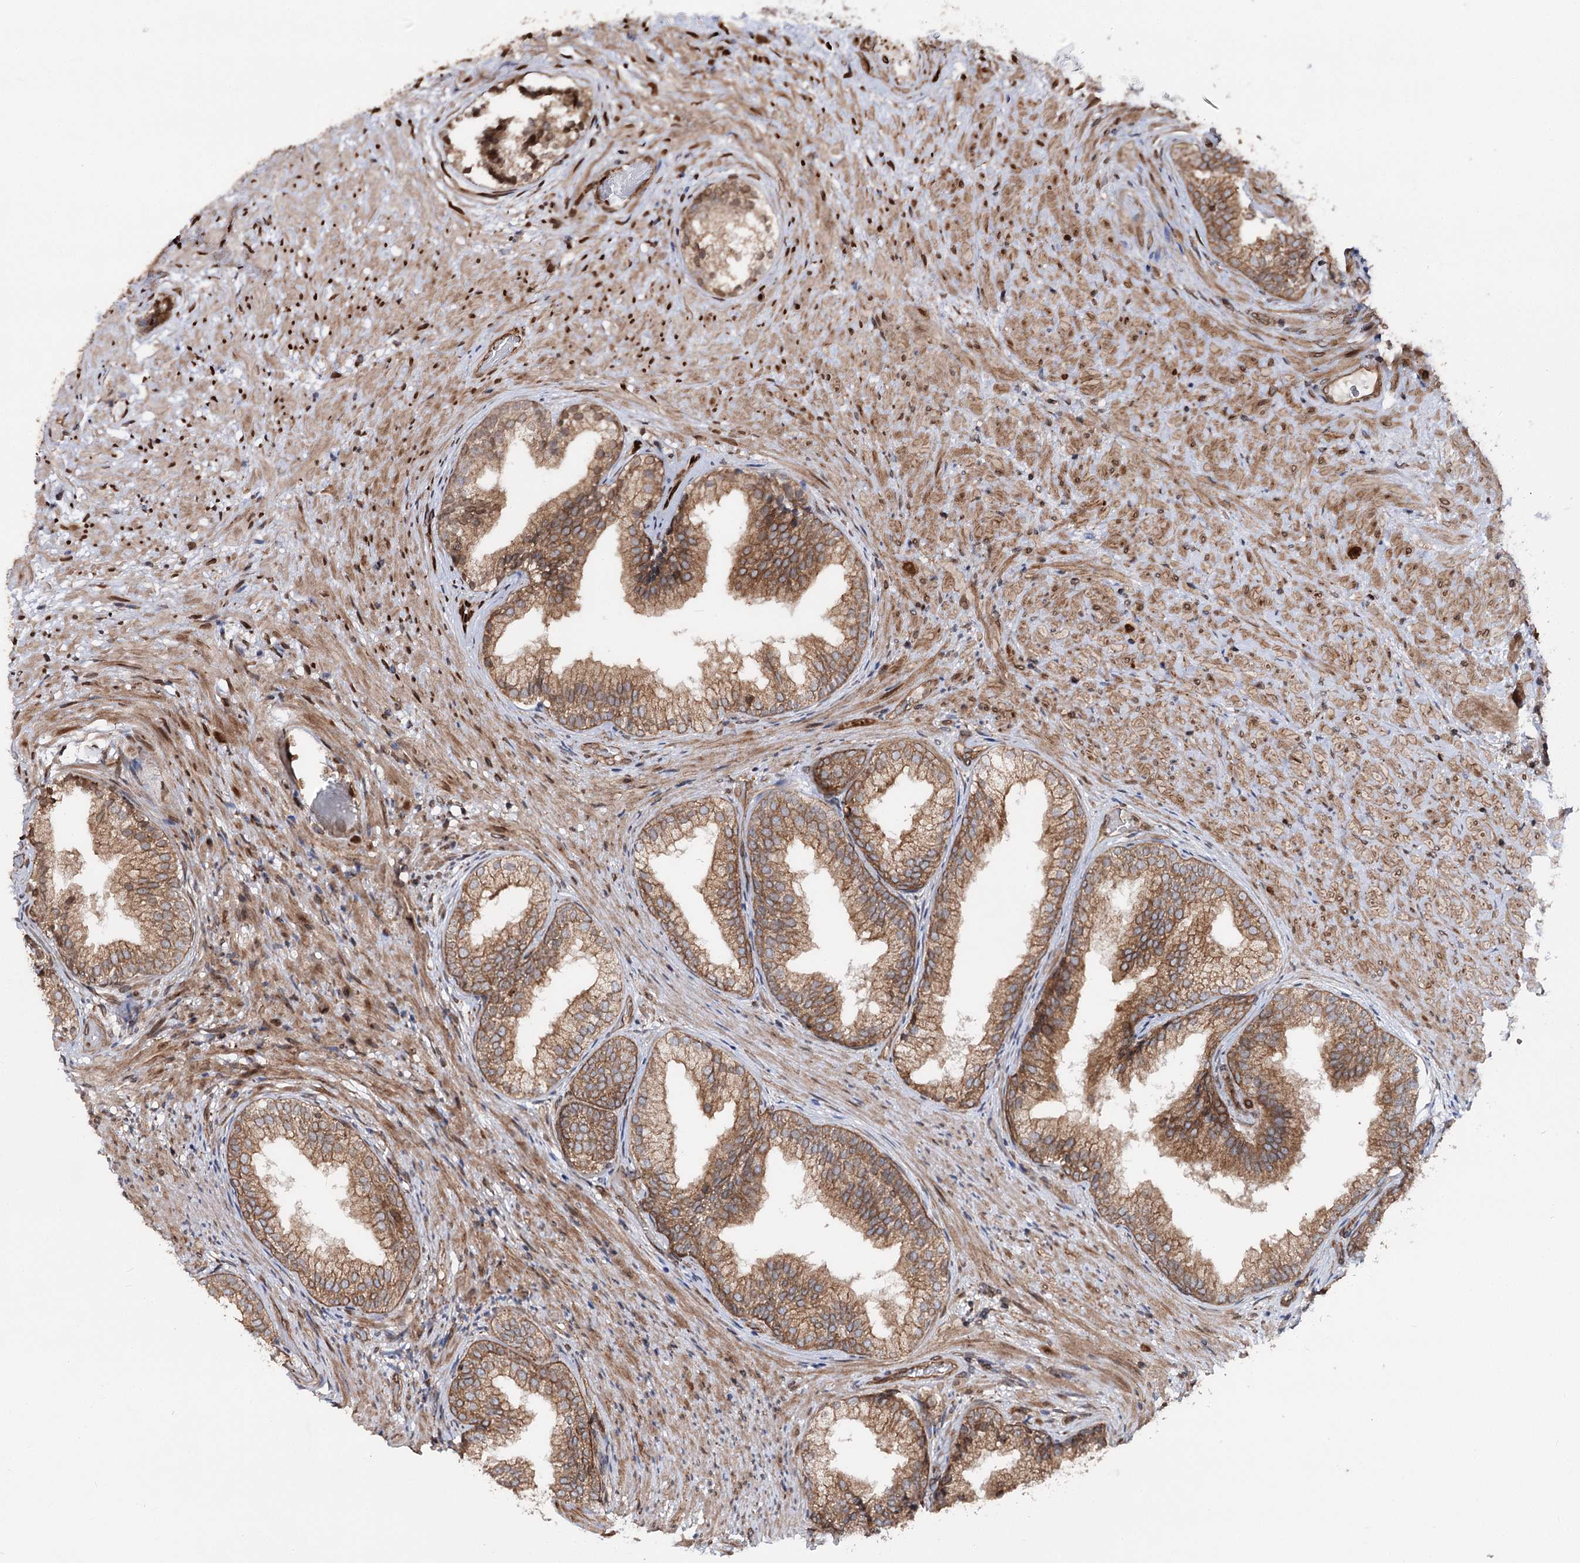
{"staining": {"intensity": "moderate", "quantity": ">75%", "location": "cytoplasmic/membranous"}, "tissue": "prostate", "cell_type": "Glandular cells", "image_type": "normal", "snomed": [{"axis": "morphology", "description": "Normal tissue, NOS"}, {"axis": "topography", "description": "Prostate"}], "caption": "Benign prostate reveals moderate cytoplasmic/membranous staining in about >75% of glandular cells The staining is performed using DAB (3,3'-diaminobenzidine) brown chromogen to label protein expression. The nuclei are counter-stained blue using hematoxylin..", "gene": "FGFR1OP2", "patient": {"sex": "male", "age": 76}}